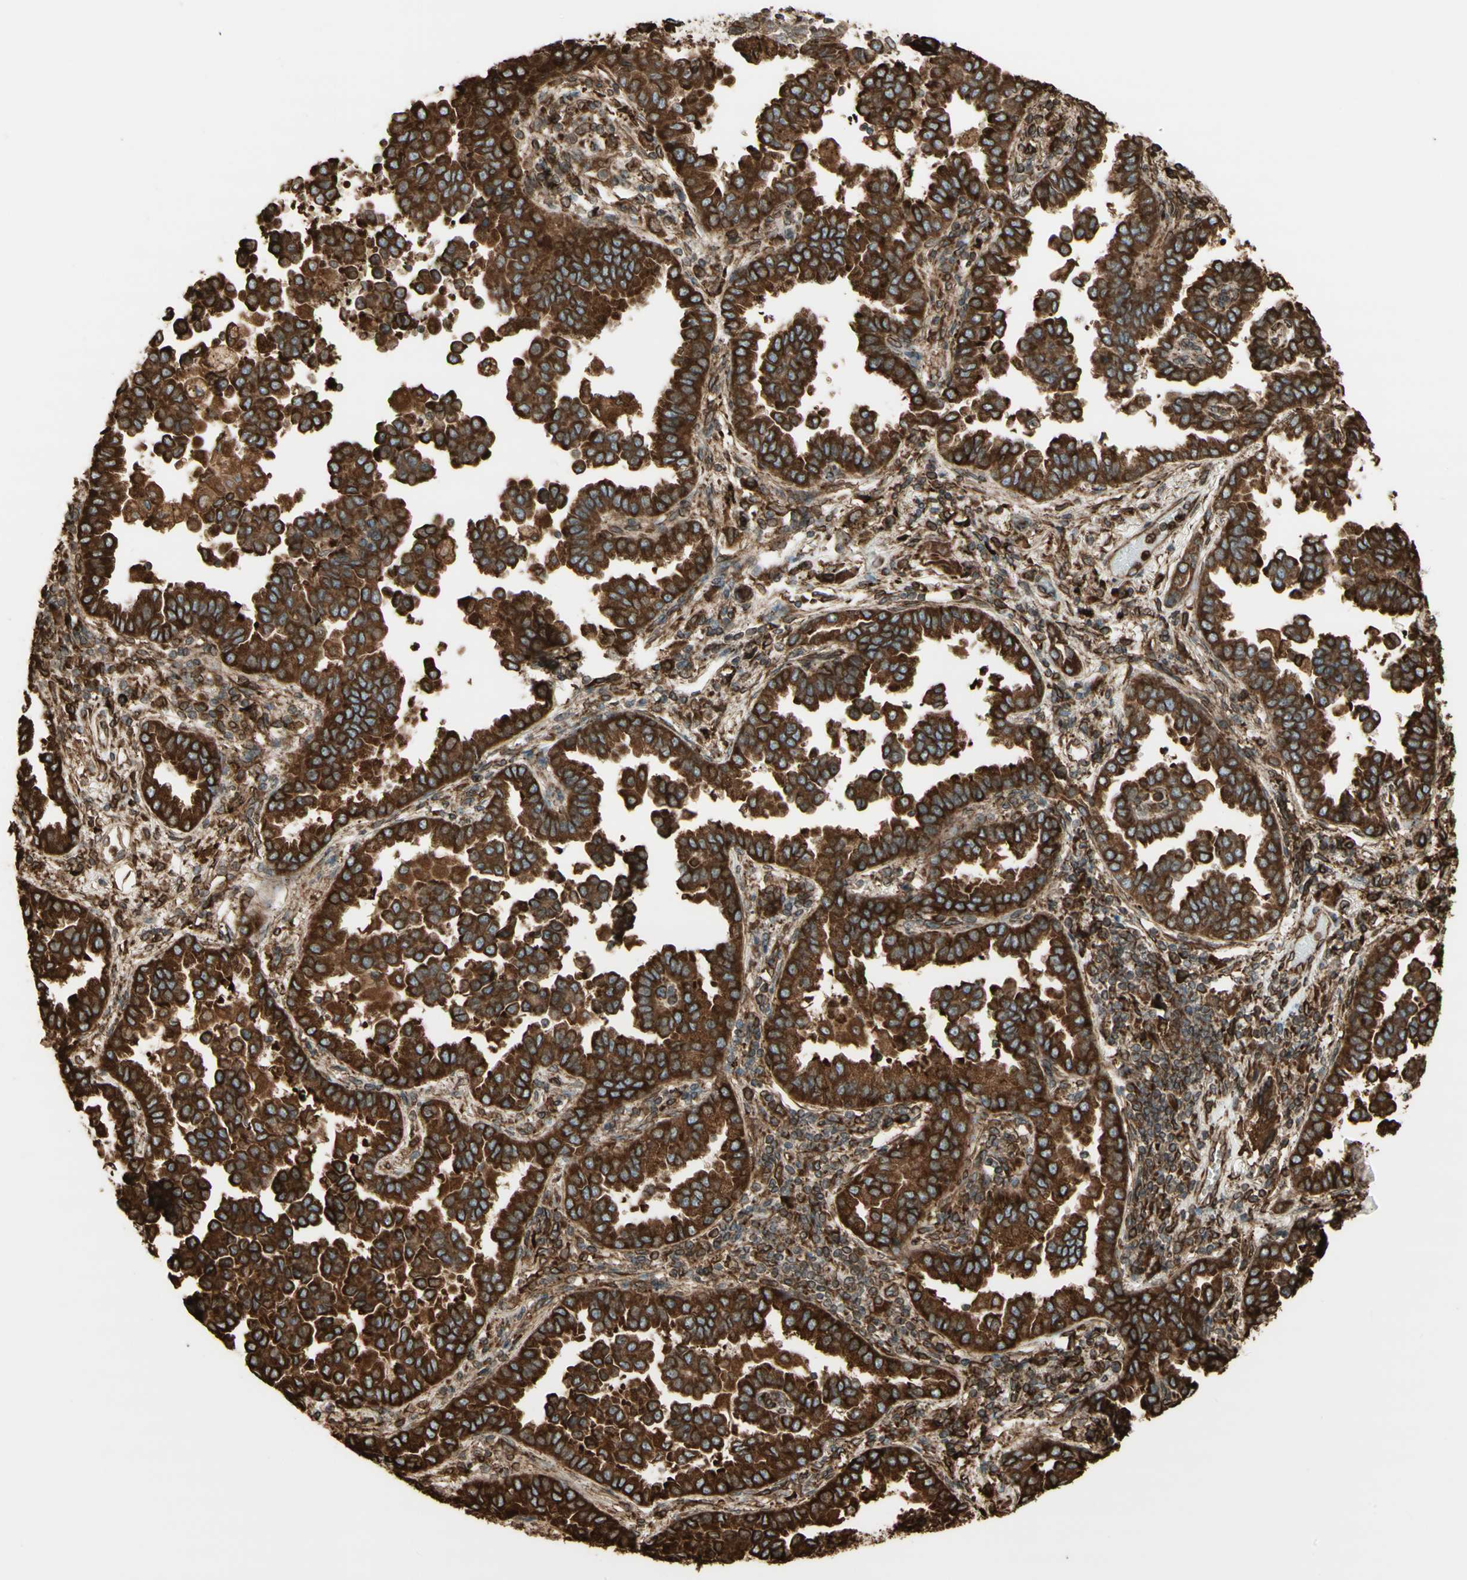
{"staining": {"intensity": "strong", "quantity": ">75%", "location": "cytoplasmic/membranous"}, "tissue": "lung cancer", "cell_type": "Tumor cells", "image_type": "cancer", "snomed": [{"axis": "morphology", "description": "Normal tissue, NOS"}, {"axis": "morphology", "description": "Adenocarcinoma, NOS"}, {"axis": "topography", "description": "Lung"}], "caption": "About >75% of tumor cells in lung cancer (adenocarcinoma) reveal strong cytoplasmic/membranous protein staining as visualized by brown immunohistochemical staining.", "gene": "CANX", "patient": {"sex": "male", "age": 59}}